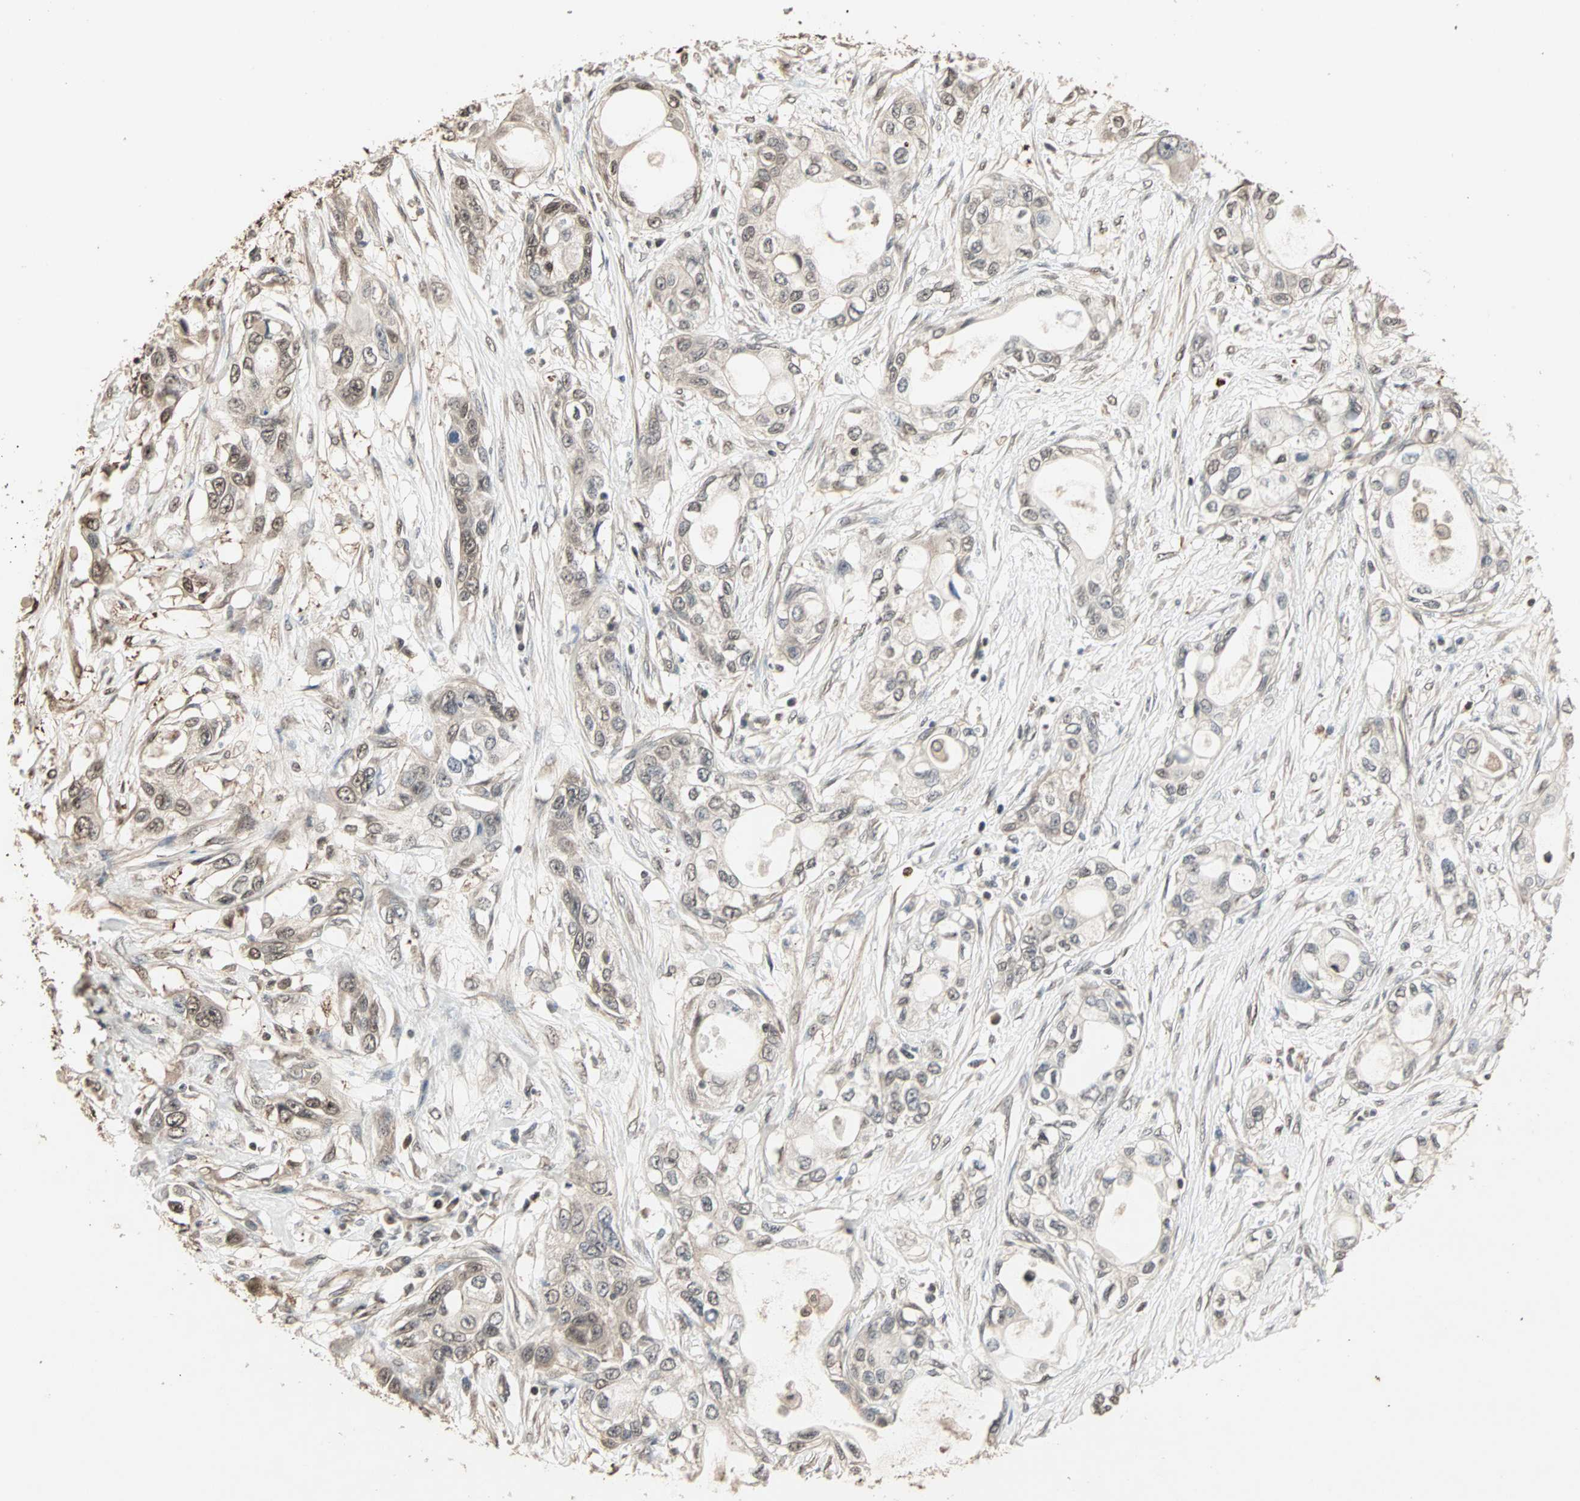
{"staining": {"intensity": "moderate", "quantity": ">75%", "location": "cytoplasmic/membranous,nuclear"}, "tissue": "pancreatic cancer", "cell_type": "Tumor cells", "image_type": "cancer", "snomed": [{"axis": "morphology", "description": "Adenocarcinoma, NOS"}, {"axis": "topography", "description": "Pancreas"}], "caption": "Adenocarcinoma (pancreatic) tissue reveals moderate cytoplasmic/membranous and nuclear staining in approximately >75% of tumor cells, visualized by immunohistochemistry.", "gene": "DRG2", "patient": {"sex": "female", "age": 70}}